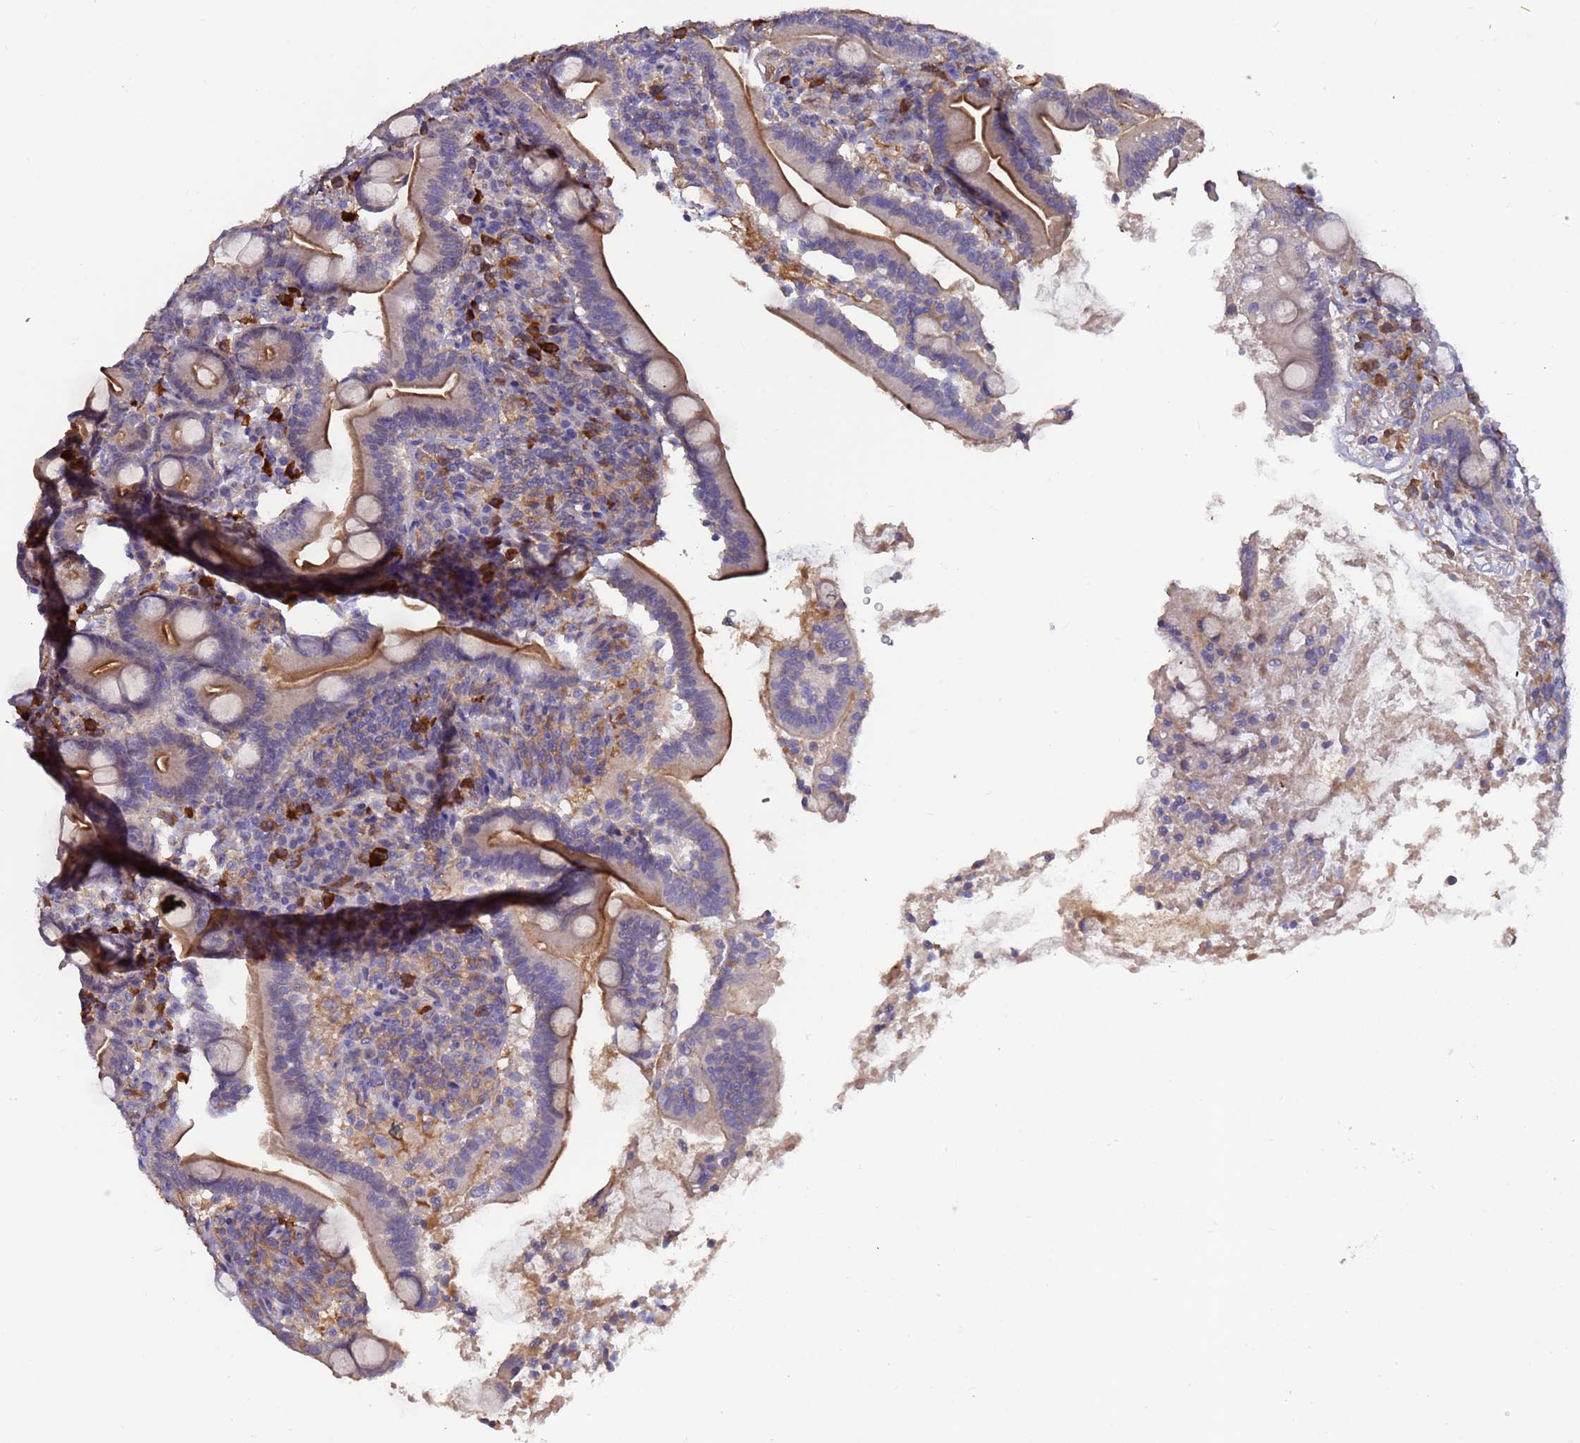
{"staining": {"intensity": "moderate", "quantity": "25%-75%", "location": "cytoplasmic/membranous"}, "tissue": "duodenum", "cell_type": "Glandular cells", "image_type": "normal", "snomed": [{"axis": "morphology", "description": "Normal tissue, NOS"}, {"axis": "topography", "description": "Duodenum"}], "caption": "Immunohistochemical staining of normal human duodenum reveals medium levels of moderate cytoplasmic/membranous staining in about 25%-75% of glandular cells.", "gene": "AMPD3", "patient": {"sex": "male", "age": 35}}